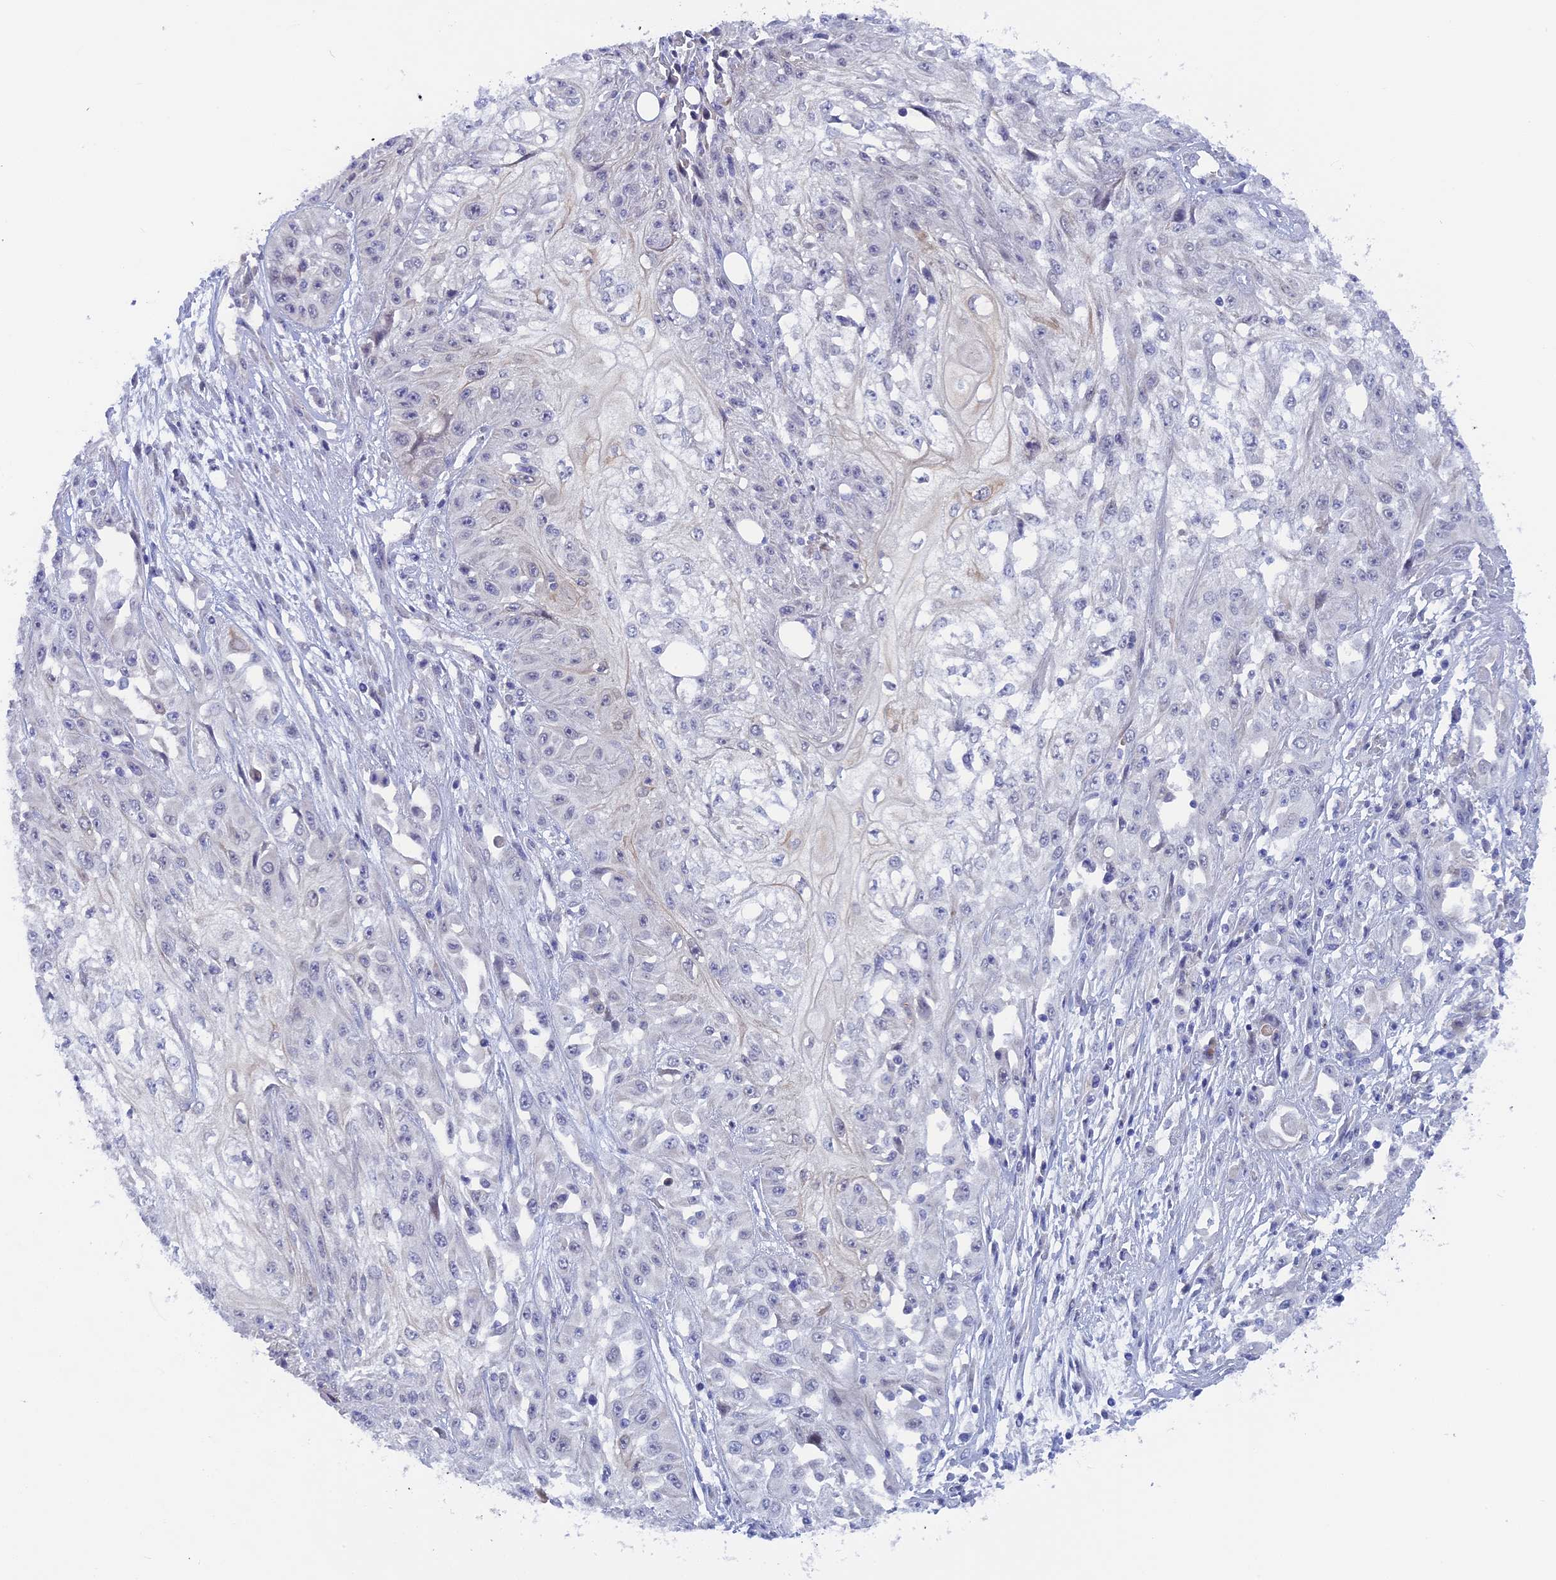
{"staining": {"intensity": "negative", "quantity": "none", "location": "none"}, "tissue": "skin cancer", "cell_type": "Tumor cells", "image_type": "cancer", "snomed": [{"axis": "morphology", "description": "Squamous cell carcinoma, NOS"}, {"axis": "morphology", "description": "Squamous cell carcinoma, metastatic, NOS"}, {"axis": "topography", "description": "Skin"}, {"axis": "topography", "description": "Lymph node"}], "caption": "Immunohistochemistry (IHC) of skin cancer shows no expression in tumor cells.", "gene": "DACT3", "patient": {"sex": "male", "age": 75}}